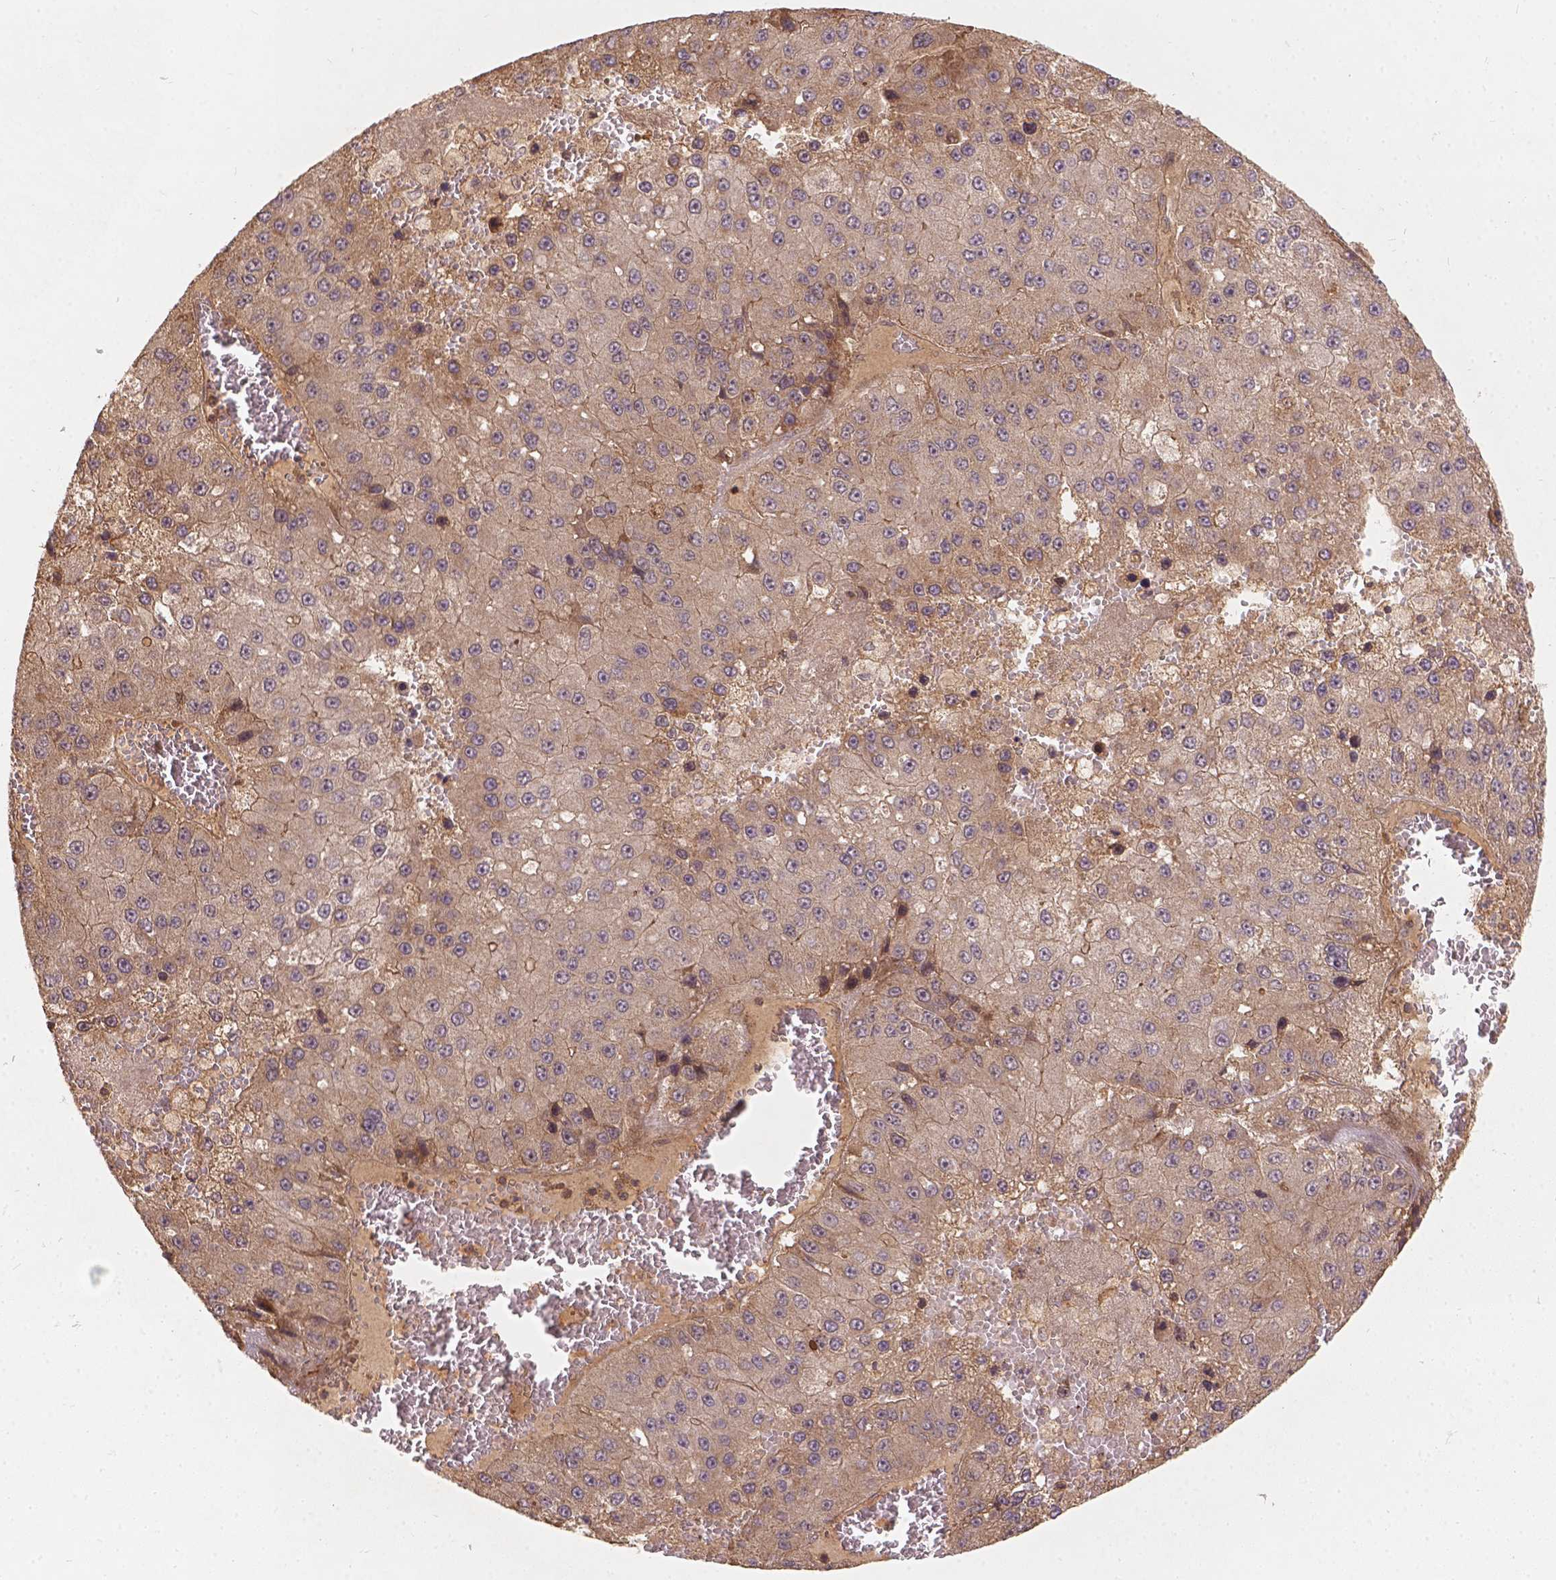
{"staining": {"intensity": "weak", "quantity": ">75%", "location": "cytoplasmic/membranous"}, "tissue": "liver cancer", "cell_type": "Tumor cells", "image_type": "cancer", "snomed": [{"axis": "morphology", "description": "Carcinoma, Hepatocellular, NOS"}, {"axis": "topography", "description": "Liver"}], "caption": "The image demonstrates immunohistochemical staining of liver hepatocellular carcinoma. There is weak cytoplasmic/membranous staining is present in approximately >75% of tumor cells.", "gene": "XPR1", "patient": {"sex": "female", "age": 73}}